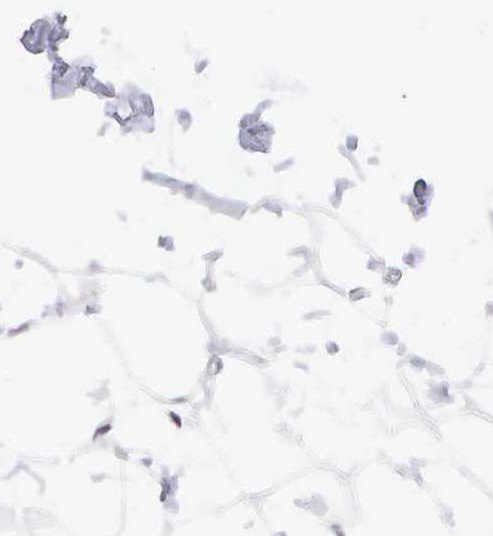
{"staining": {"intensity": "negative", "quantity": "none", "location": "none"}, "tissue": "adipose tissue", "cell_type": "Adipocytes", "image_type": "normal", "snomed": [{"axis": "morphology", "description": "Normal tissue, NOS"}, {"axis": "topography", "description": "Breast"}], "caption": "Micrograph shows no protein staining in adipocytes of normal adipose tissue. Nuclei are stained in blue.", "gene": "CD8A", "patient": {"sex": "female", "age": 45}}